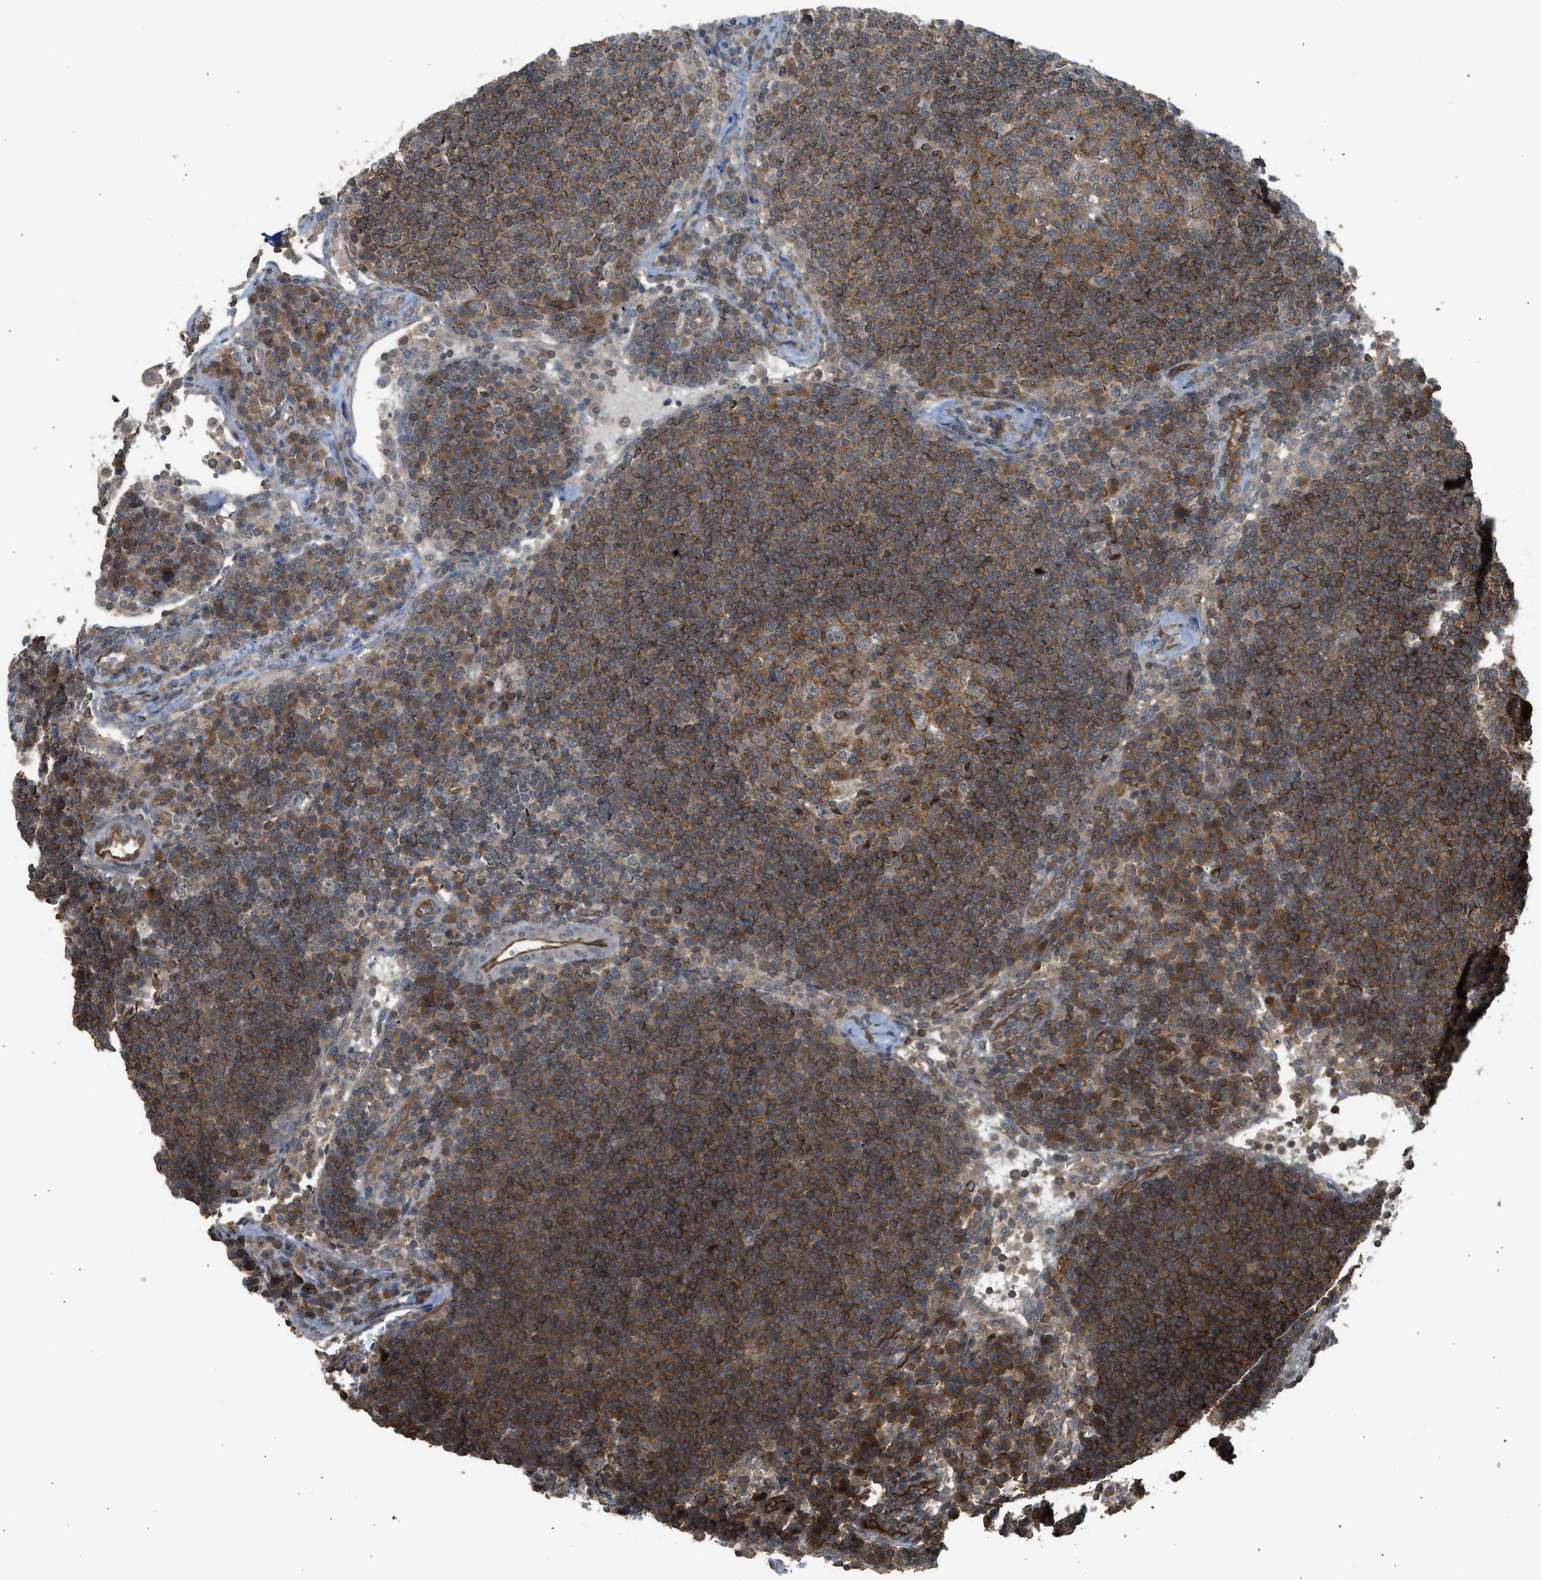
{"staining": {"intensity": "moderate", "quantity": ">75%", "location": "cytoplasmic/membranous"}, "tissue": "lymph node", "cell_type": "Germinal center cells", "image_type": "normal", "snomed": [{"axis": "morphology", "description": "Normal tissue, NOS"}, {"axis": "topography", "description": "Lymph node"}], "caption": "Protein positivity by immunohistochemistry demonstrates moderate cytoplasmic/membranous positivity in about >75% of germinal center cells in unremarkable lymph node.", "gene": "HIP1R", "patient": {"sex": "female", "age": 53}}